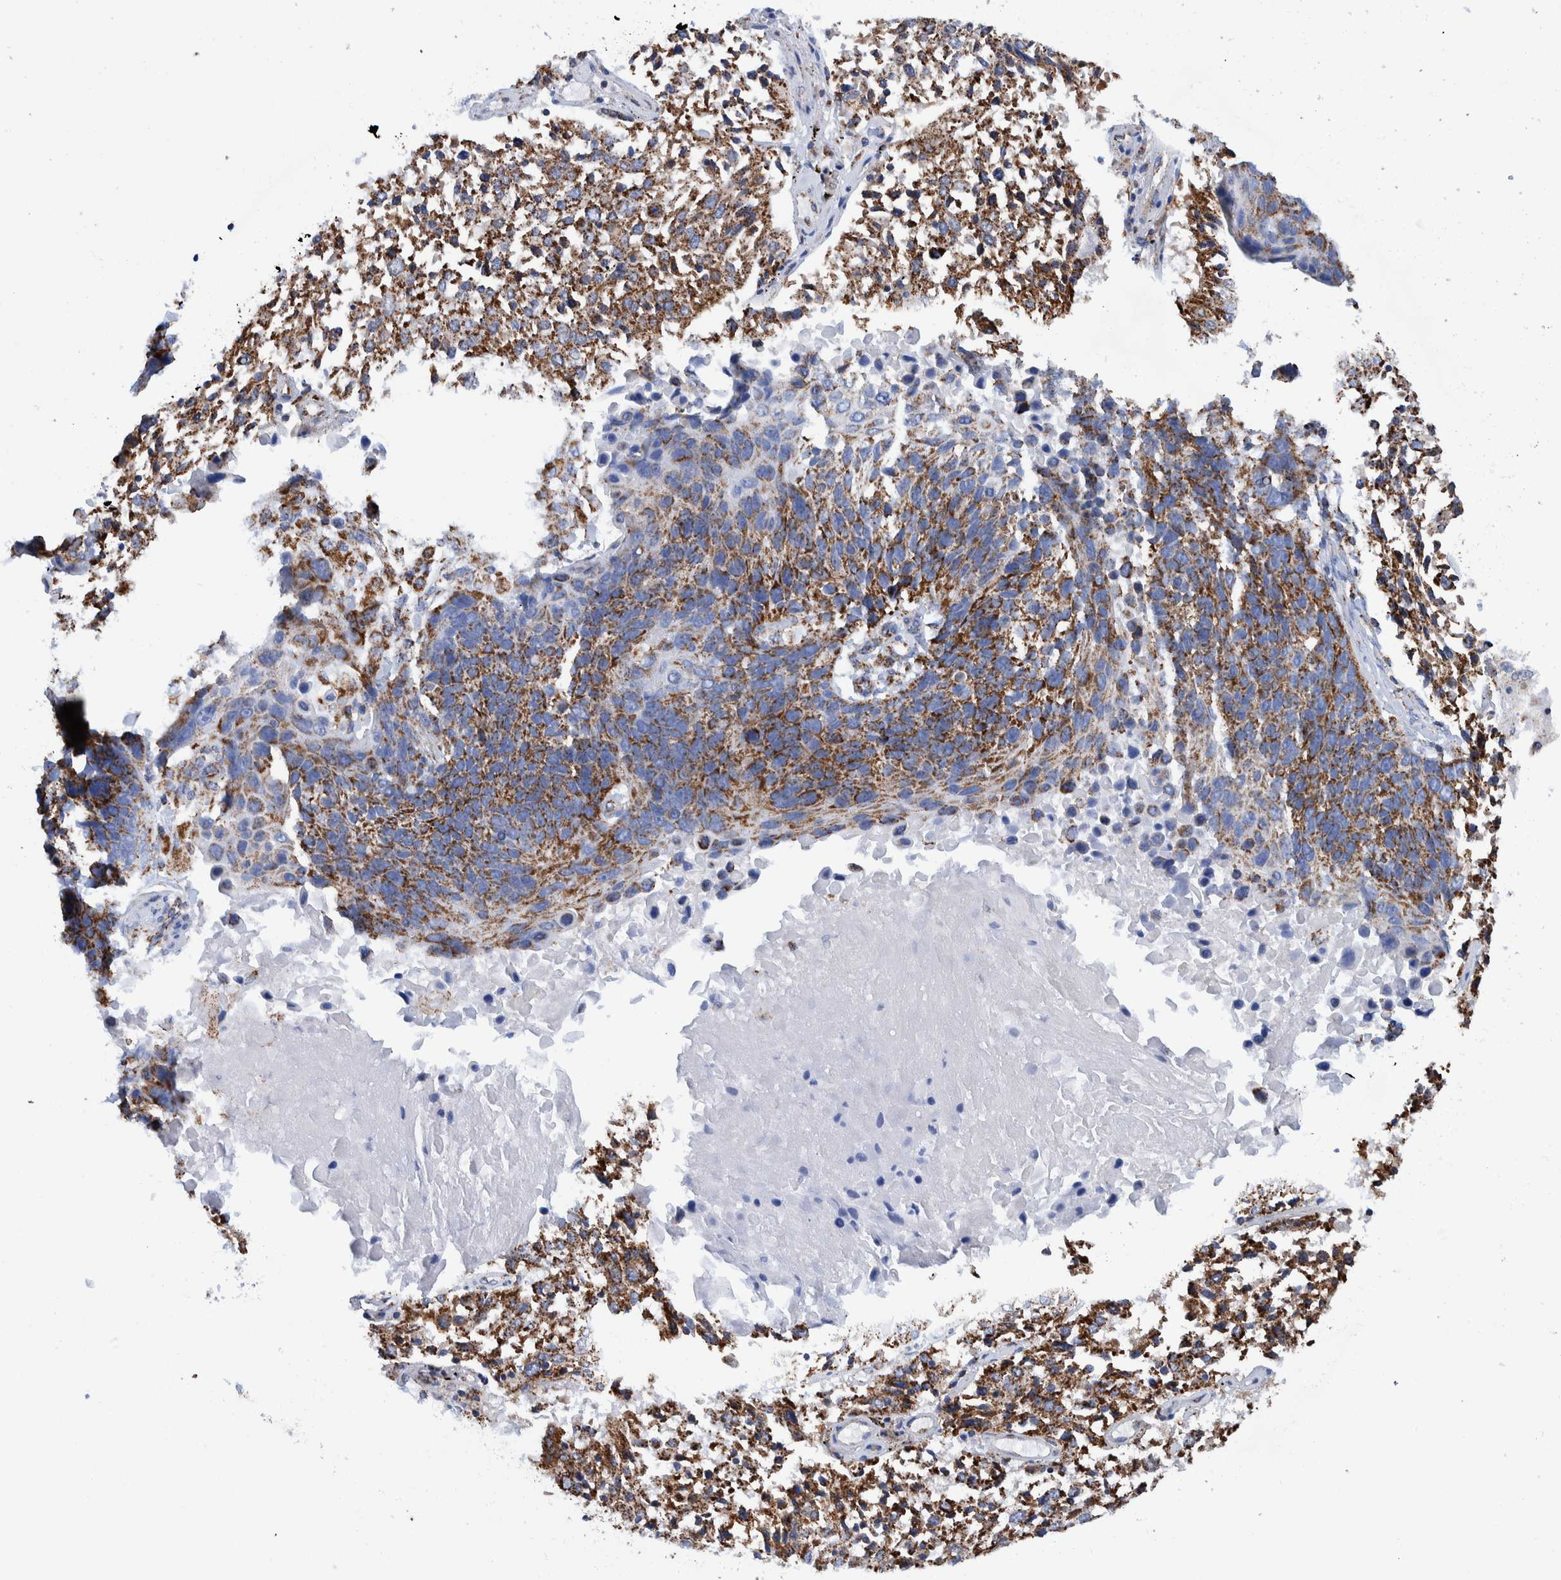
{"staining": {"intensity": "moderate", "quantity": ">75%", "location": "cytoplasmic/membranous"}, "tissue": "lung cancer", "cell_type": "Tumor cells", "image_type": "cancer", "snomed": [{"axis": "morphology", "description": "Squamous cell carcinoma, NOS"}, {"axis": "topography", "description": "Lung"}], "caption": "This histopathology image displays immunohistochemistry staining of lung cancer, with medium moderate cytoplasmic/membranous staining in approximately >75% of tumor cells.", "gene": "DECR1", "patient": {"sex": "male", "age": 65}}